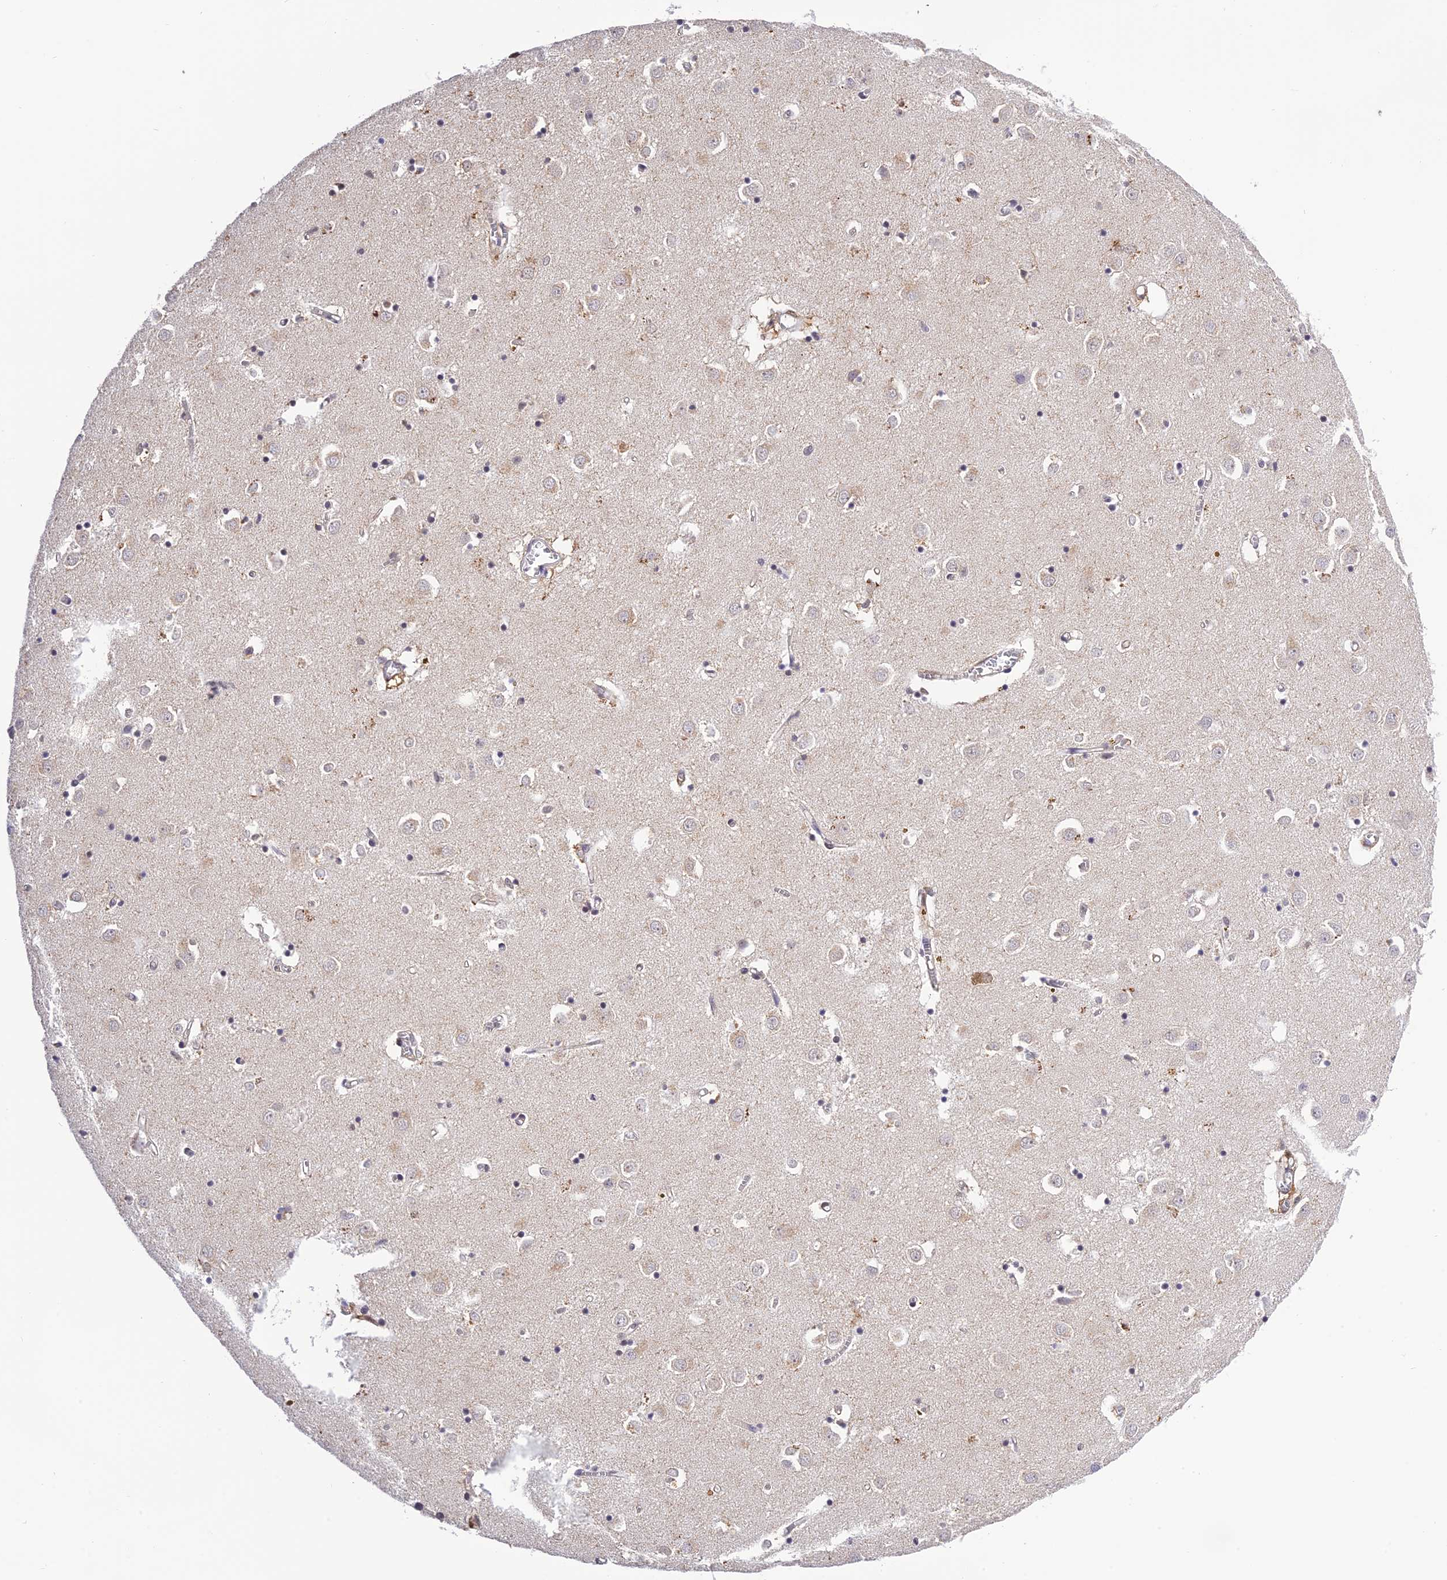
{"staining": {"intensity": "negative", "quantity": "none", "location": "none"}, "tissue": "caudate", "cell_type": "Glial cells", "image_type": "normal", "snomed": [{"axis": "morphology", "description": "Normal tissue, NOS"}, {"axis": "topography", "description": "Lateral ventricle wall"}], "caption": "This is a photomicrograph of immunohistochemistry staining of normal caudate, which shows no staining in glial cells.", "gene": "MNS1", "patient": {"sex": "male", "age": 70}}